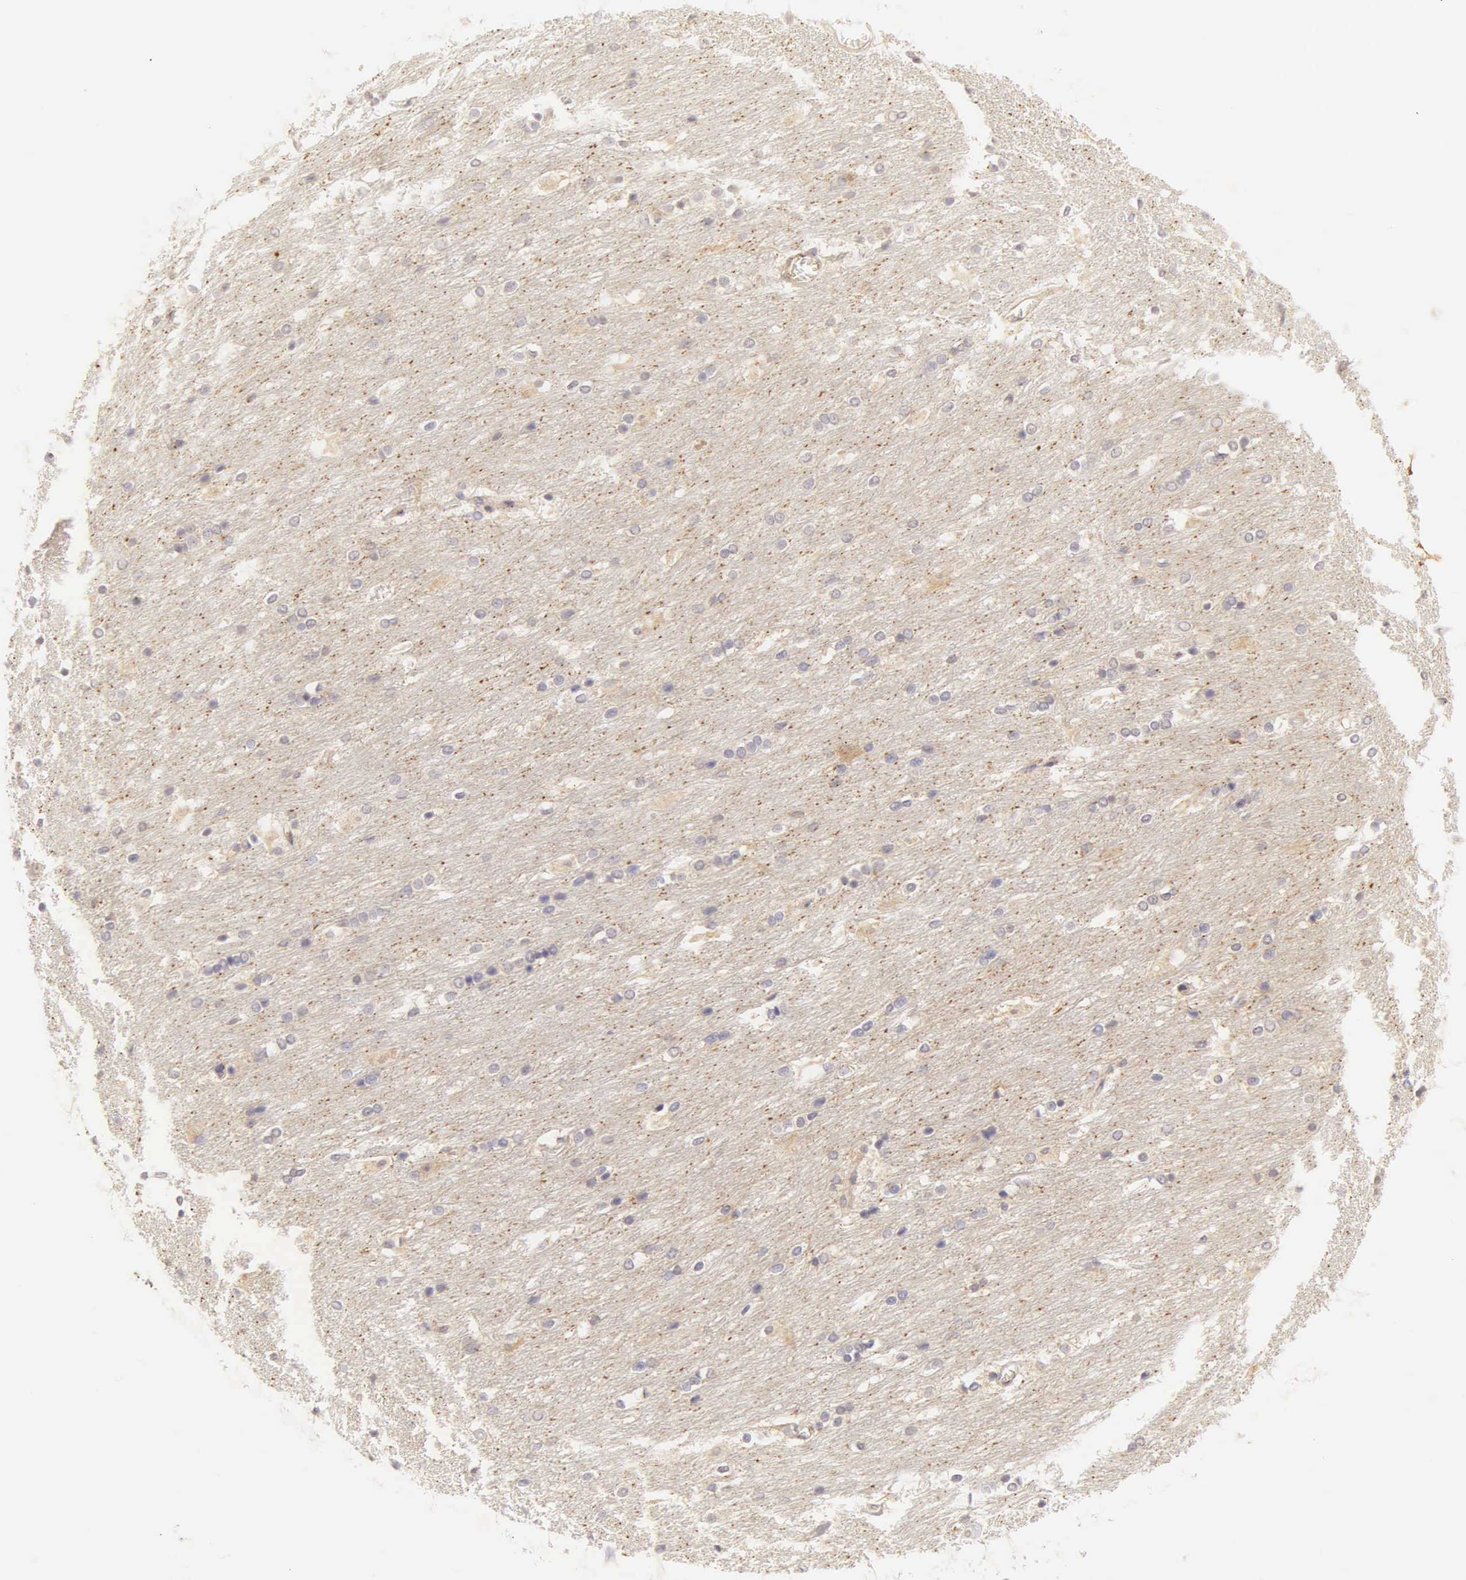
{"staining": {"intensity": "weak", "quantity": "25%-75%", "location": "cytoplasmic/membranous"}, "tissue": "caudate", "cell_type": "Glial cells", "image_type": "normal", "snomed": [{"axis": "morphology", "description": "Normal tissue, NOS"}, {"axis": "topography", "description": "Lateral ventricle wall"}], "caption": "DAB immunohistochemical staining of benign caudate reveals weak cytoplasmic/membranous protein positivity in about 25%-75% of glial cells. The protein of interest is shown in brown color, while the nuclei are stained blue.", "gene": "CD1A", "patient": {"sex": "female", "age": 19}}